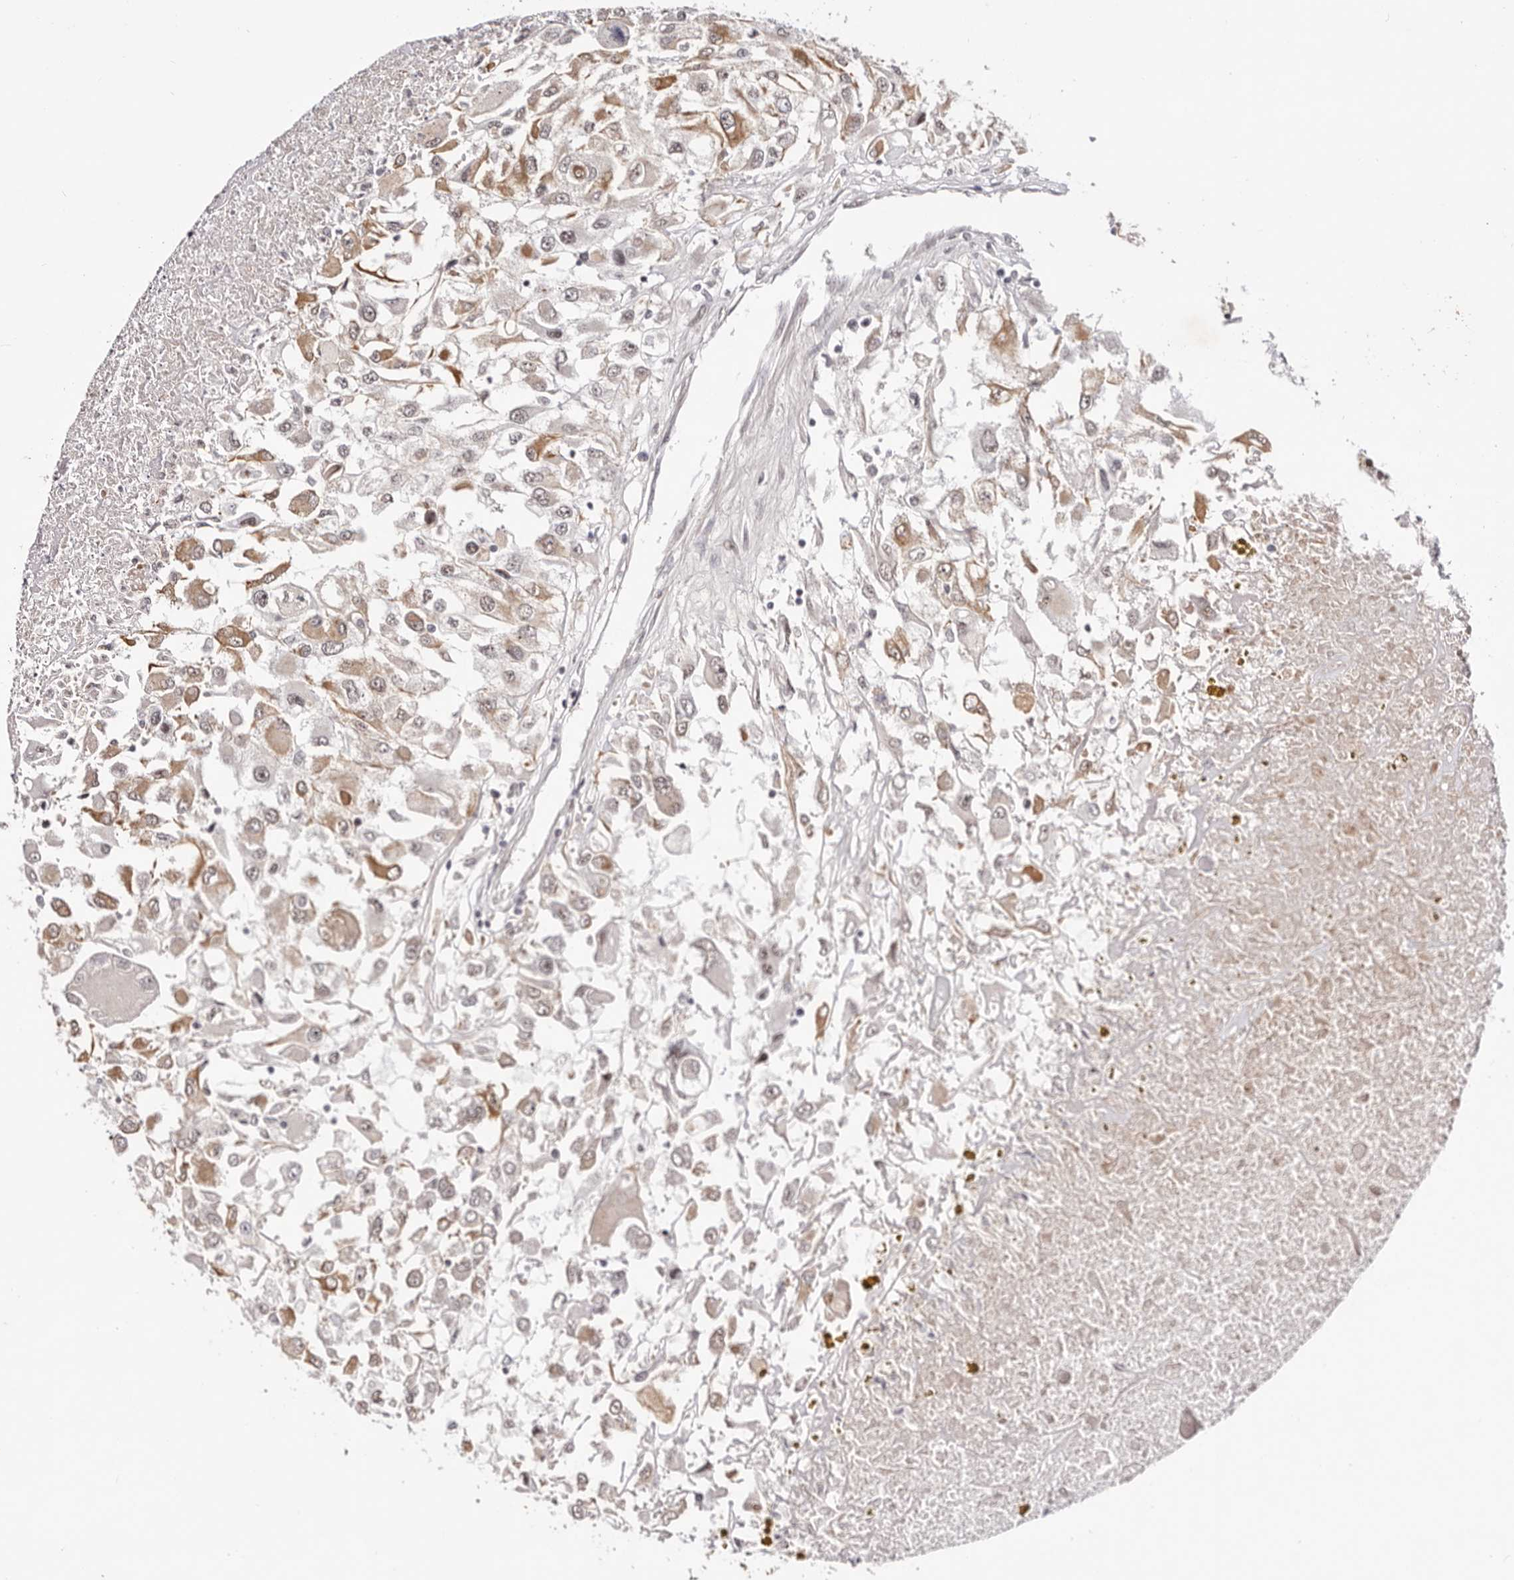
{"staining": {"intensity": "moderate", "quantity": "<25%", "location": "cytoplasmic/membranous"}, "tissue": "renal cancer", "cell_type": "Tumor cells", "image_type": "cancer", "snomed": [{"axis": "morphology", "description": "Adenocarcinoma, NOS"}, {"axis": "topography", "description": "Kidney"}], "caption": "Tumor cells display low levels of moderate cytoplasmic/membranous staining in approximately <25% of cells in human adenocarcinoma (renal).", "gene": "WRN", "patient": {"sex": "female", "age": 52}}